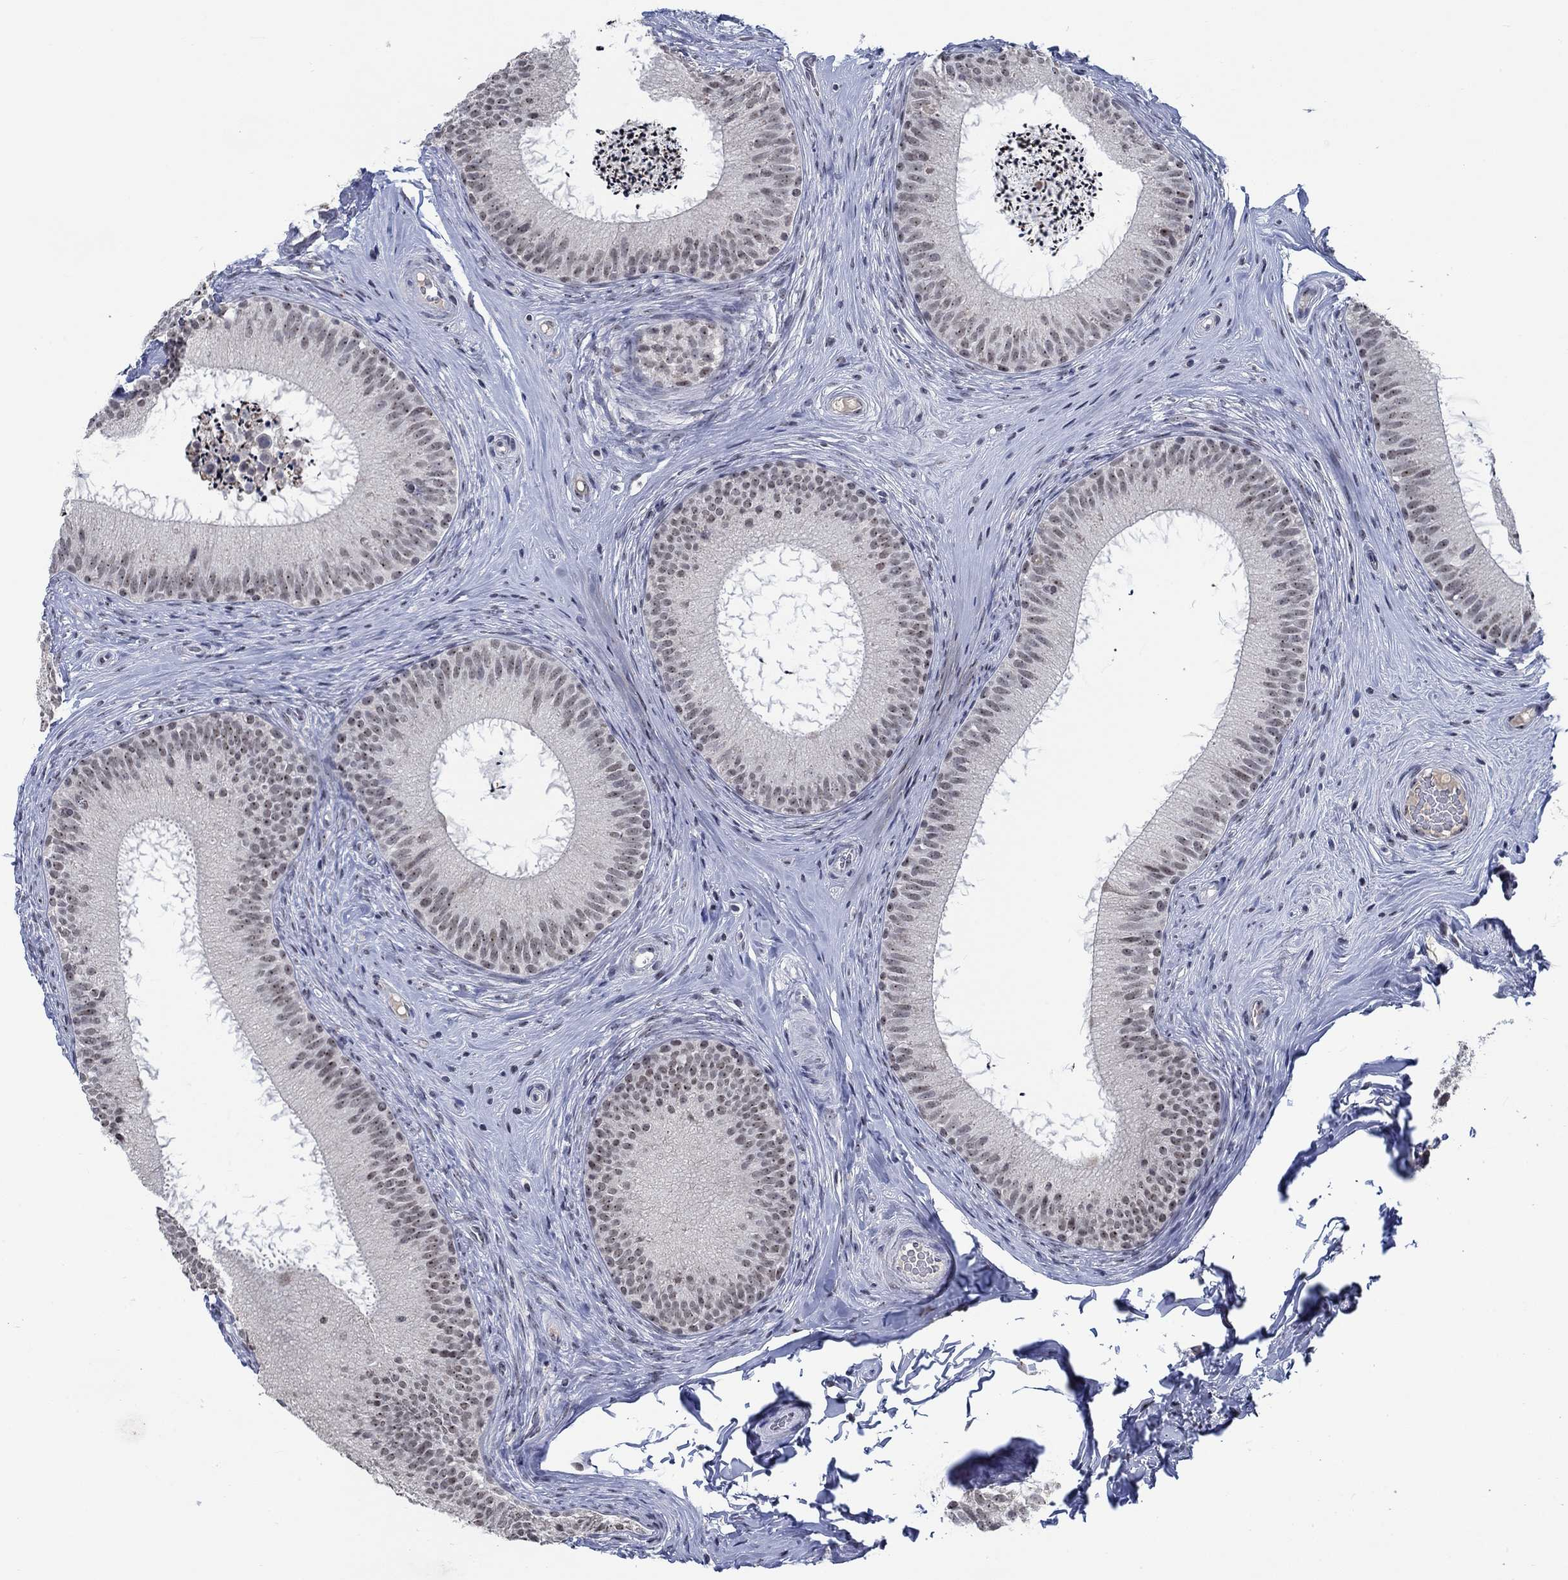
{"staining": {"intensity": "weak", "quantity": "25%-75%", "location": "nuclear"}, "tissue": "epididymis", "cell_type": "Glandular cells", "image_type": "normal", "snomed": [{"axis": "morphology", "description": "Normal tissue, NOS"}, {"axis": "morphology", "description": "Carcinoma, Embryonal, NOS"}, {"axis": "topography", "description": "Testis"}, {"axis": "topography", "description": "Epididymis"}], "caption": "Brown immunohistochemical staining in normal human epididymis shows weak nuclear expression in about 25%-75% of glandular cells. The staining was performed using DAB (3,3'-diaminobenzidine), with brown indicating positive protein expression. Nuclei are stained blue with hematoxylin.", "gene": "HTN1", "patient": {"sex": "male", "age": 24}}